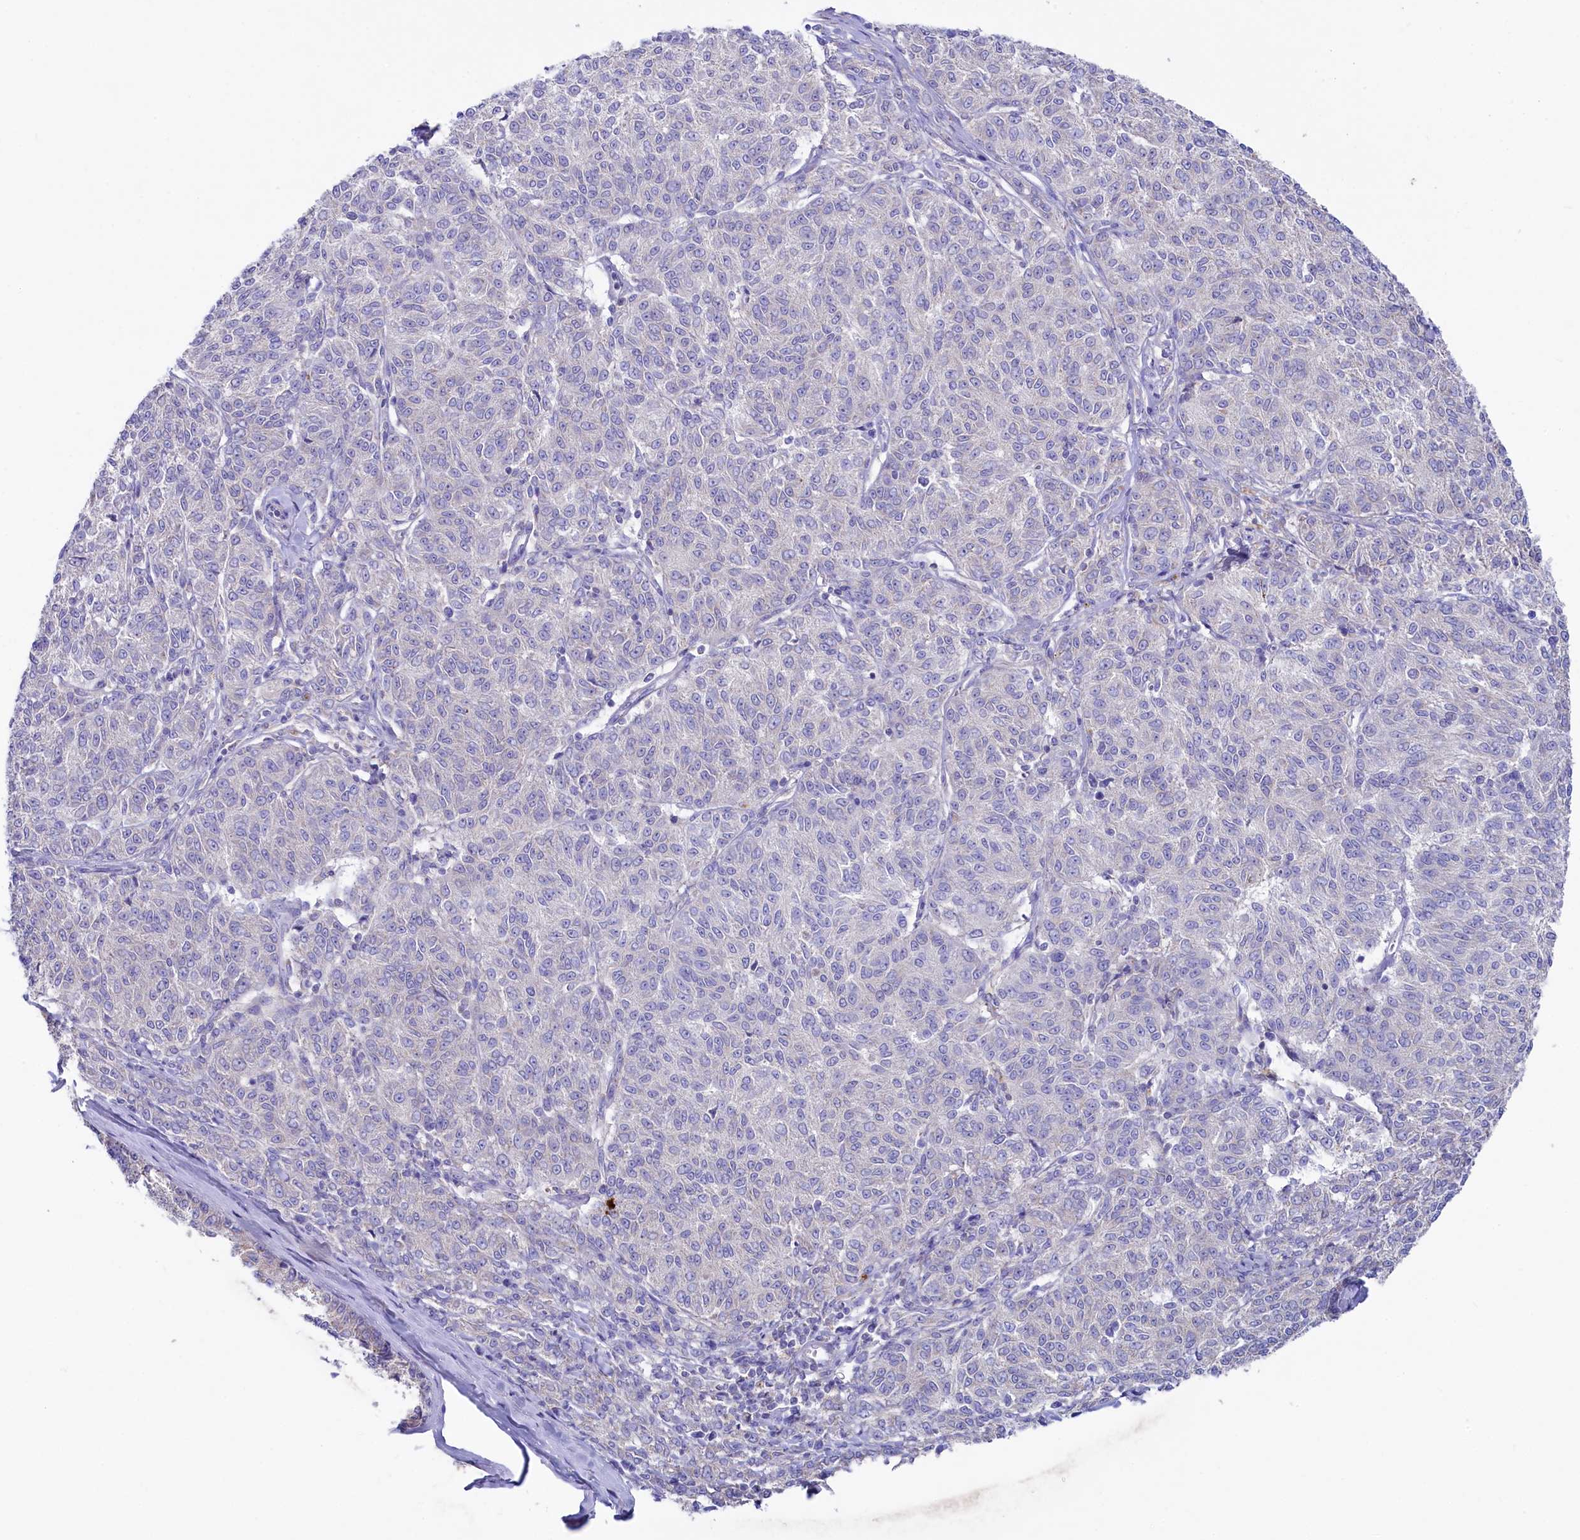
{"staining": {"intensity": "negative", "quantity": "none", "location": "none"}, "tissue": "melanoma", "cell_type": "Tumor cells", "image_type": "cancer", "snomed": [{"axis": "morphology", "description": "Malignant melanoma, NOS"}, {"axis": "topography", "description": "Skin"}], "caption": "The micrograph exhibits no significant expression in tumor cells of melanoma.", "gene": "VPS26B", "patient": {"sex": "female", "age": 72}}